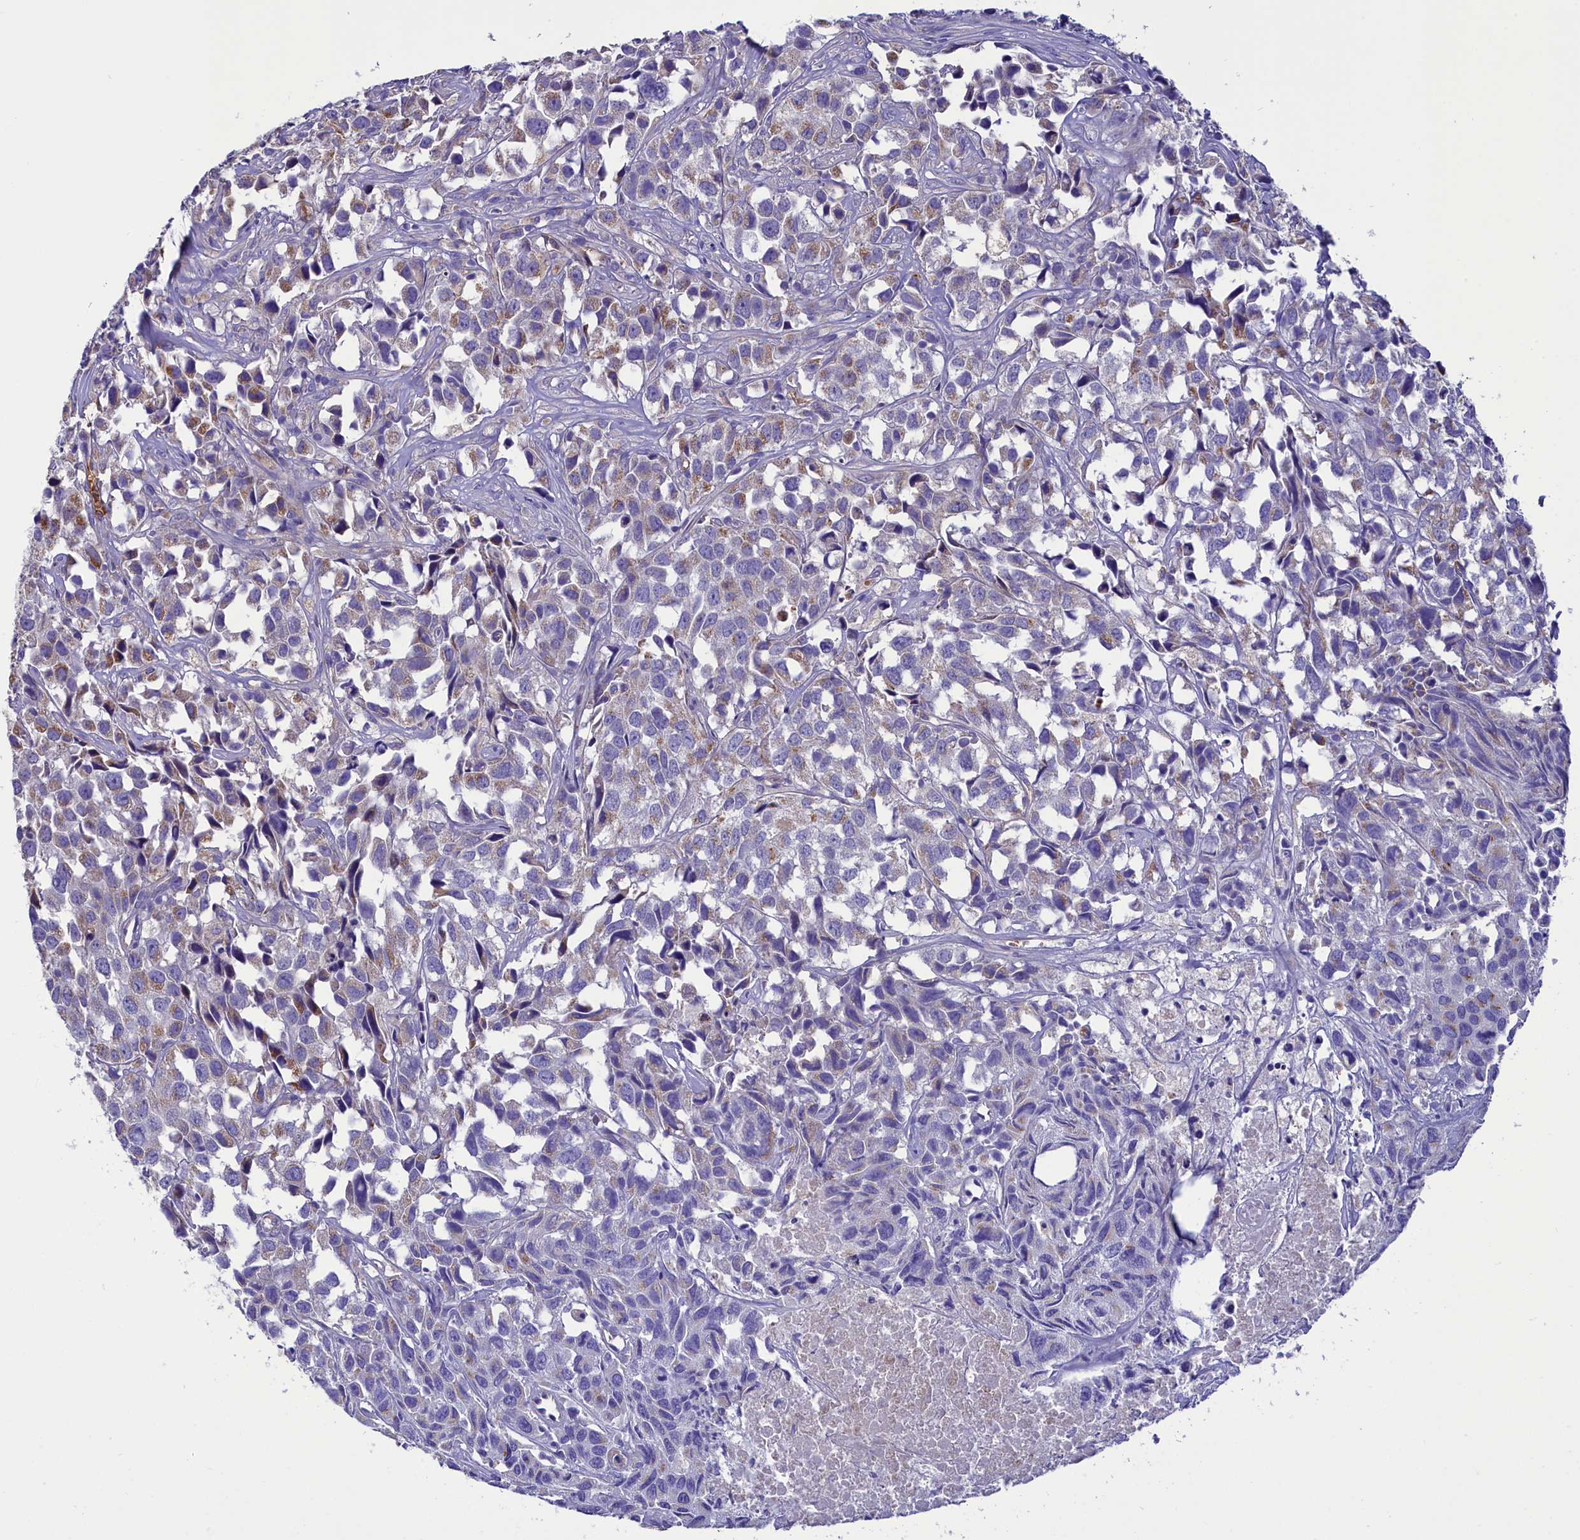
{"staining": {"intensity": "moderate", "quantity": "25%-75%", "location": "cytoplasmic/membranous"}, "tissue": "urothelial cancer", "cell_type": "Tumor cells", "image_type": "cancer", "snomed": [{"axis": "morphology", "description": "Urothelial carcinoma, High grade"}, {"axis": "topography", "description": "Urinary bladder"}], "caption": "A brown stain highlights moderate cytoplasmic/membranous expression of a protein in human urothelial cancer tumor cells.", "gene": "SLC39A3", "patient": {"sex": "female", "age": 75}}